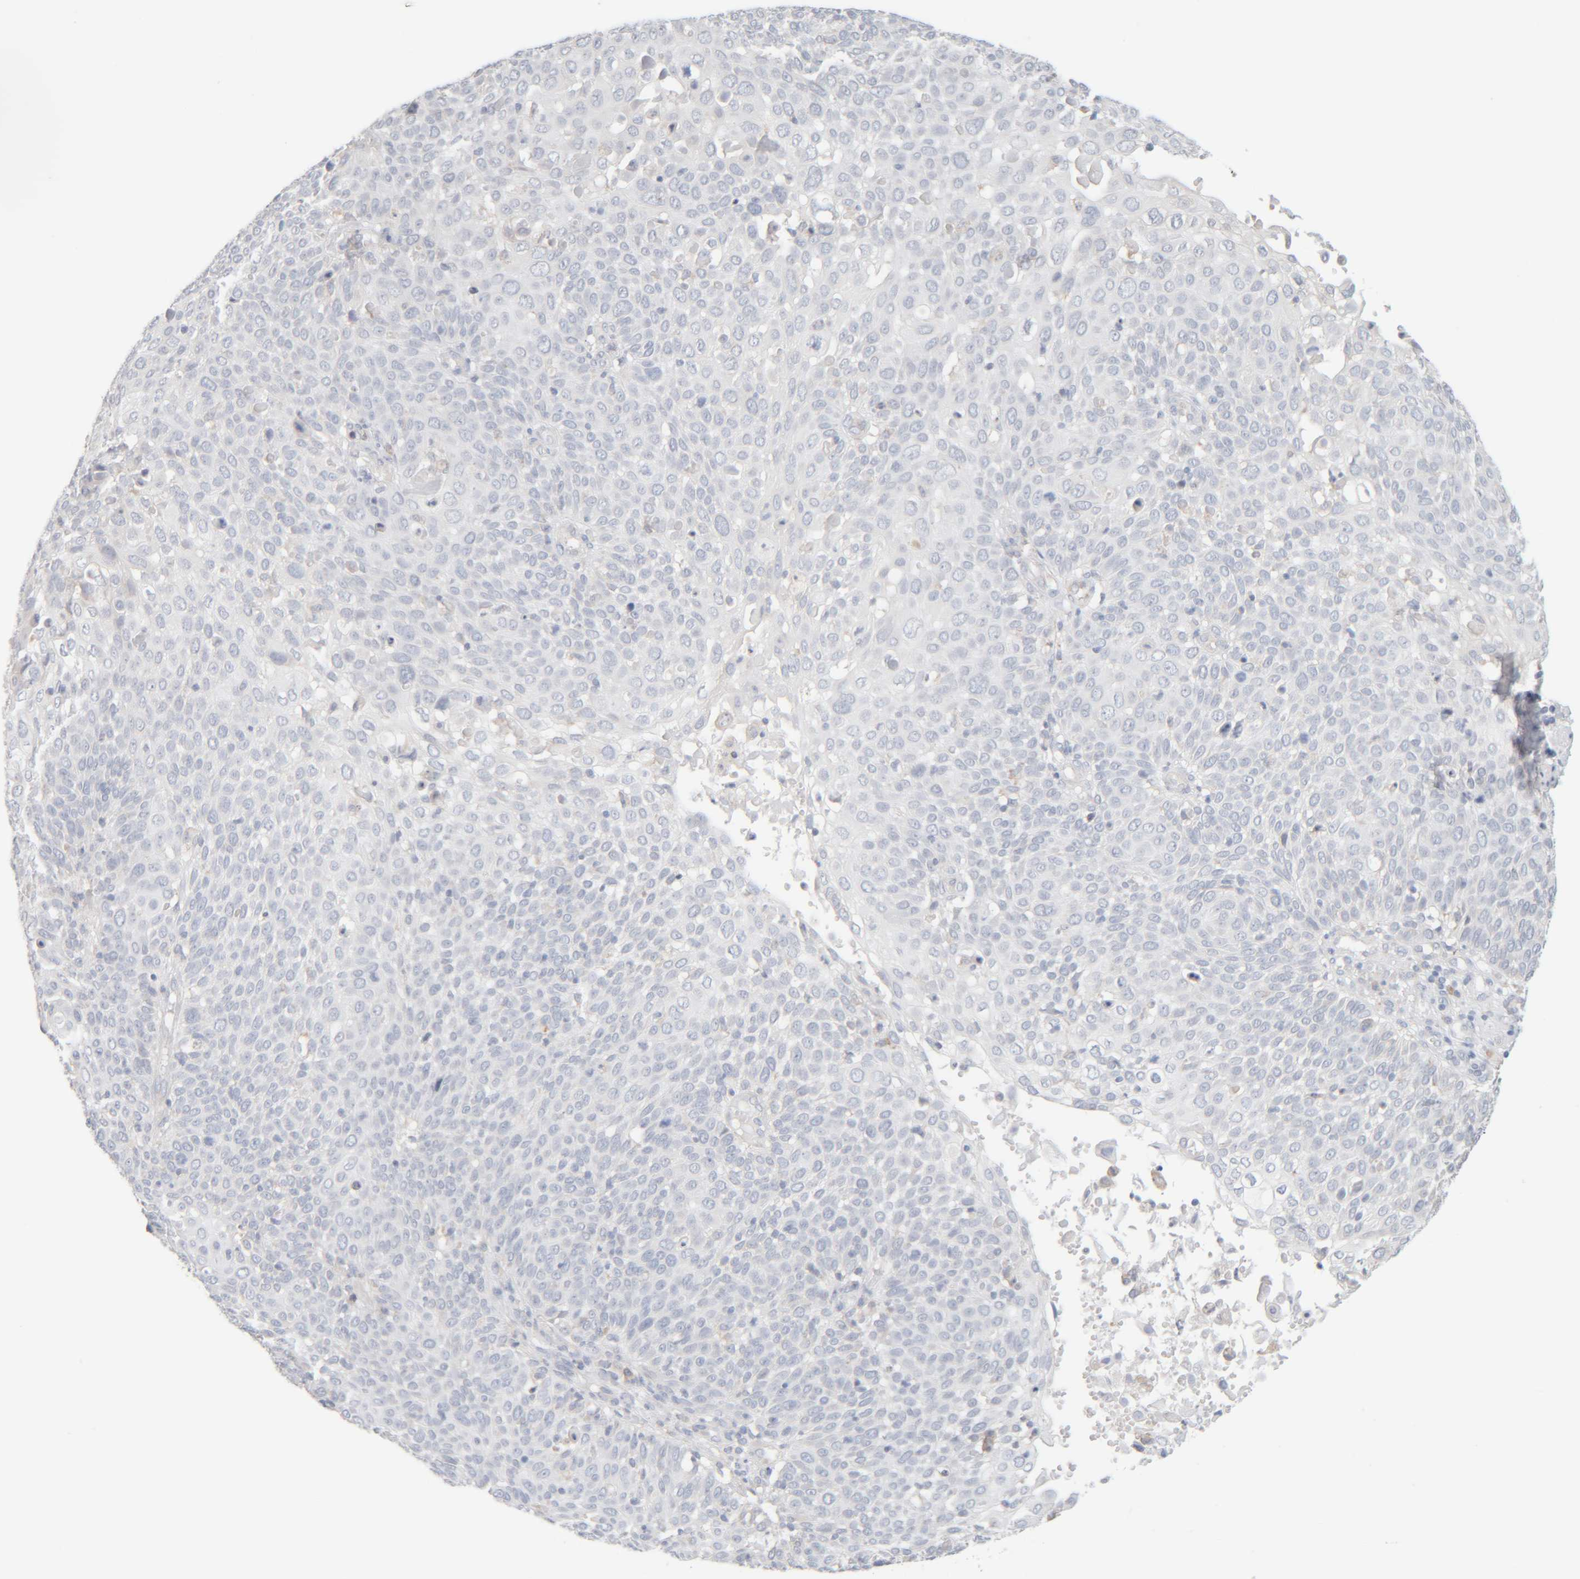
{"staining": {"intensity": "negative", "quantity": "none", "location": "none"}, "tissue": "cervical cancer", "cell_type": "Tumor cells", "image_type": "cancer", "snomed": [{"axis": "morphology", "description": "Squamous cell carcinoma, NOS"}, {"axis": "topography", "description": "Cervix"}], "caption": "An IHC histopathology image of cervical cancer (squamous cell carcinoma) is shown. There is no staining in tumor cells of cervical cancer (squamous cell carcinoma). (DAB immunohistochemistry visualized using brightfield microscopy, high magnification).", "gene": "RIDA", "patient": {"sex": "female", "age": 74}}